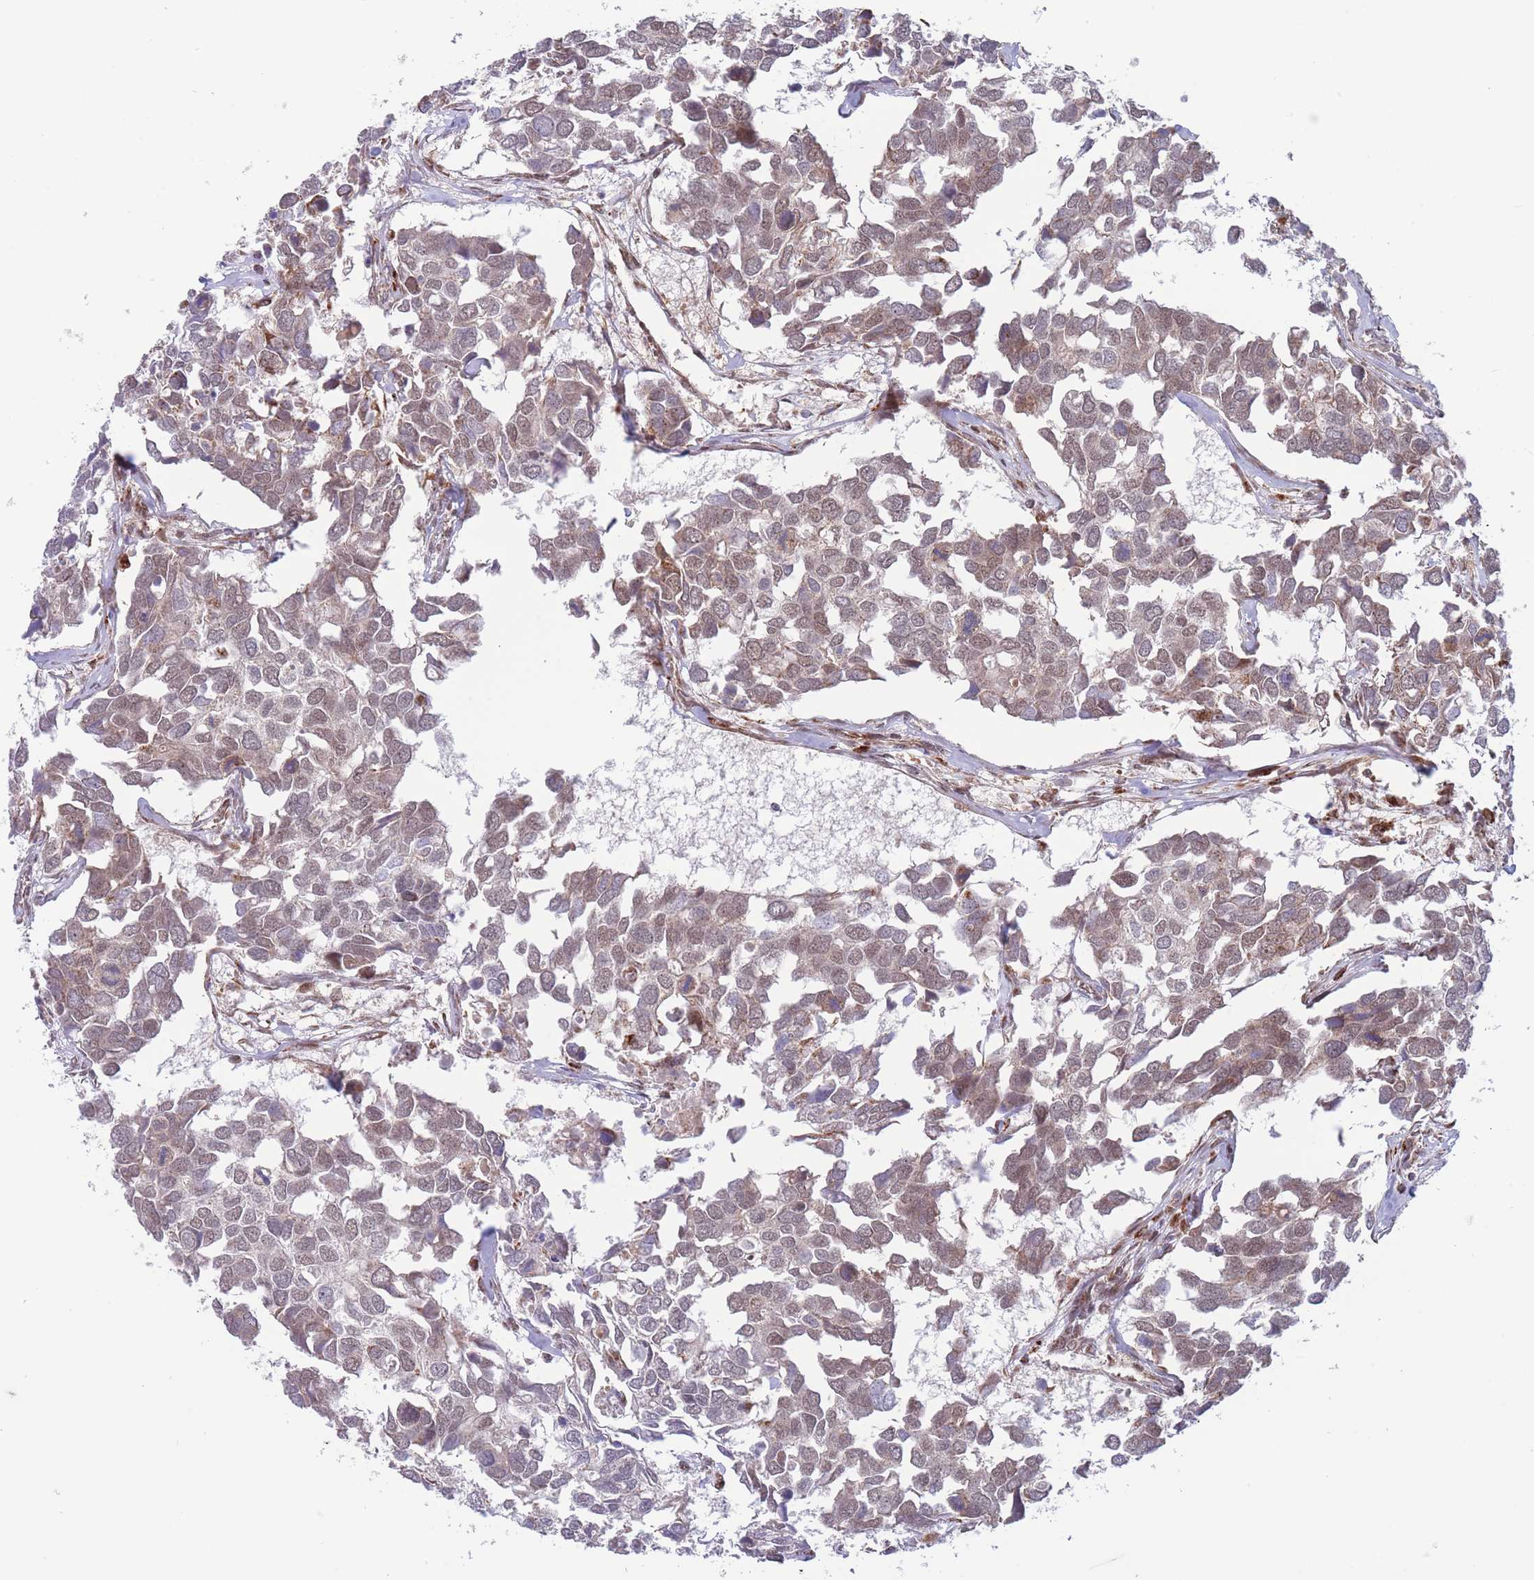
{"staining": {"intensity": "weak", "quantity": "25%-75%", "location": "nuclear"}, "tissue": "breast cancer", "cell_type": "Tumor cells", "image_type": "cancer", "snomed": [{"axis": "morphology", "description": "Duct carcinoma"}, {"axis": "topography", "description": "Breast"}], "caption": "Breast cancer tissue exhibits weak nuclear staining in about 25%-75% of tumor cells, visualized by immunohistochemistry.", "gene": "BOD1L1", "patient": {"sex": "female", "age": 83}}